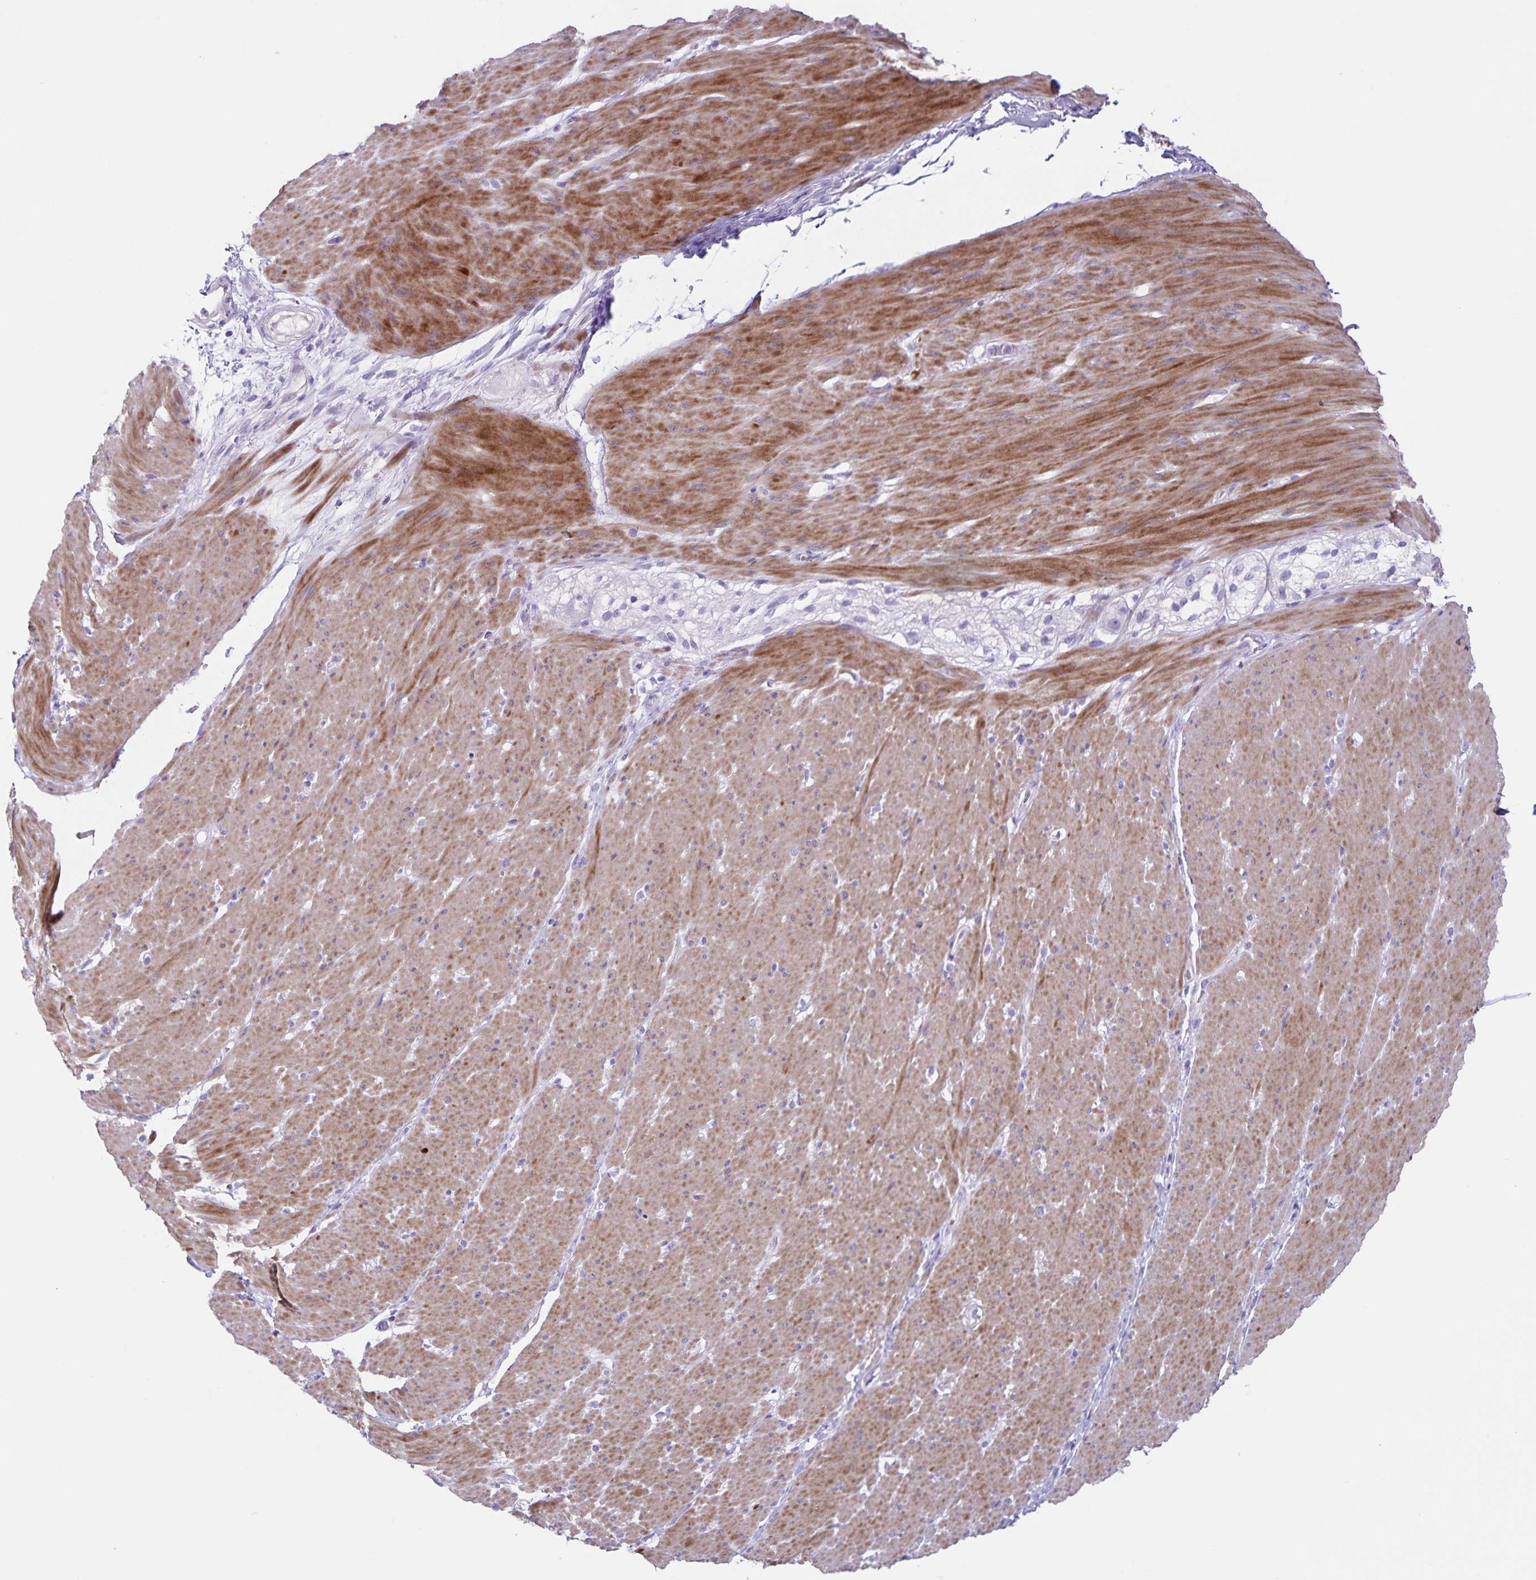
{"staining": {"intensity": "moderate", "quantity": "25%-75%", "location": "cytoplasmic/membranous"}, "tissue": "smooth muscle", "cell_type": "Smooth muscle cells", "image_type": "normal", "snomed": [{"axis": "morphology", "description": "Normal tissue, NOS"}, {"axis": "topography", "description": "Smooth muscle"}, {"axis": "topography", "description": "Rectum"}], "caption": "Smooth muscle cells reveal moderate cytoplasmic/membranous positivity in about 25%-75% of cells in normal smooth muscle. (Brightfield microscopy of DAB IHC at high magnification).", "gene": "C11orf42", "patient": {"sex": "male", "age": 53}}